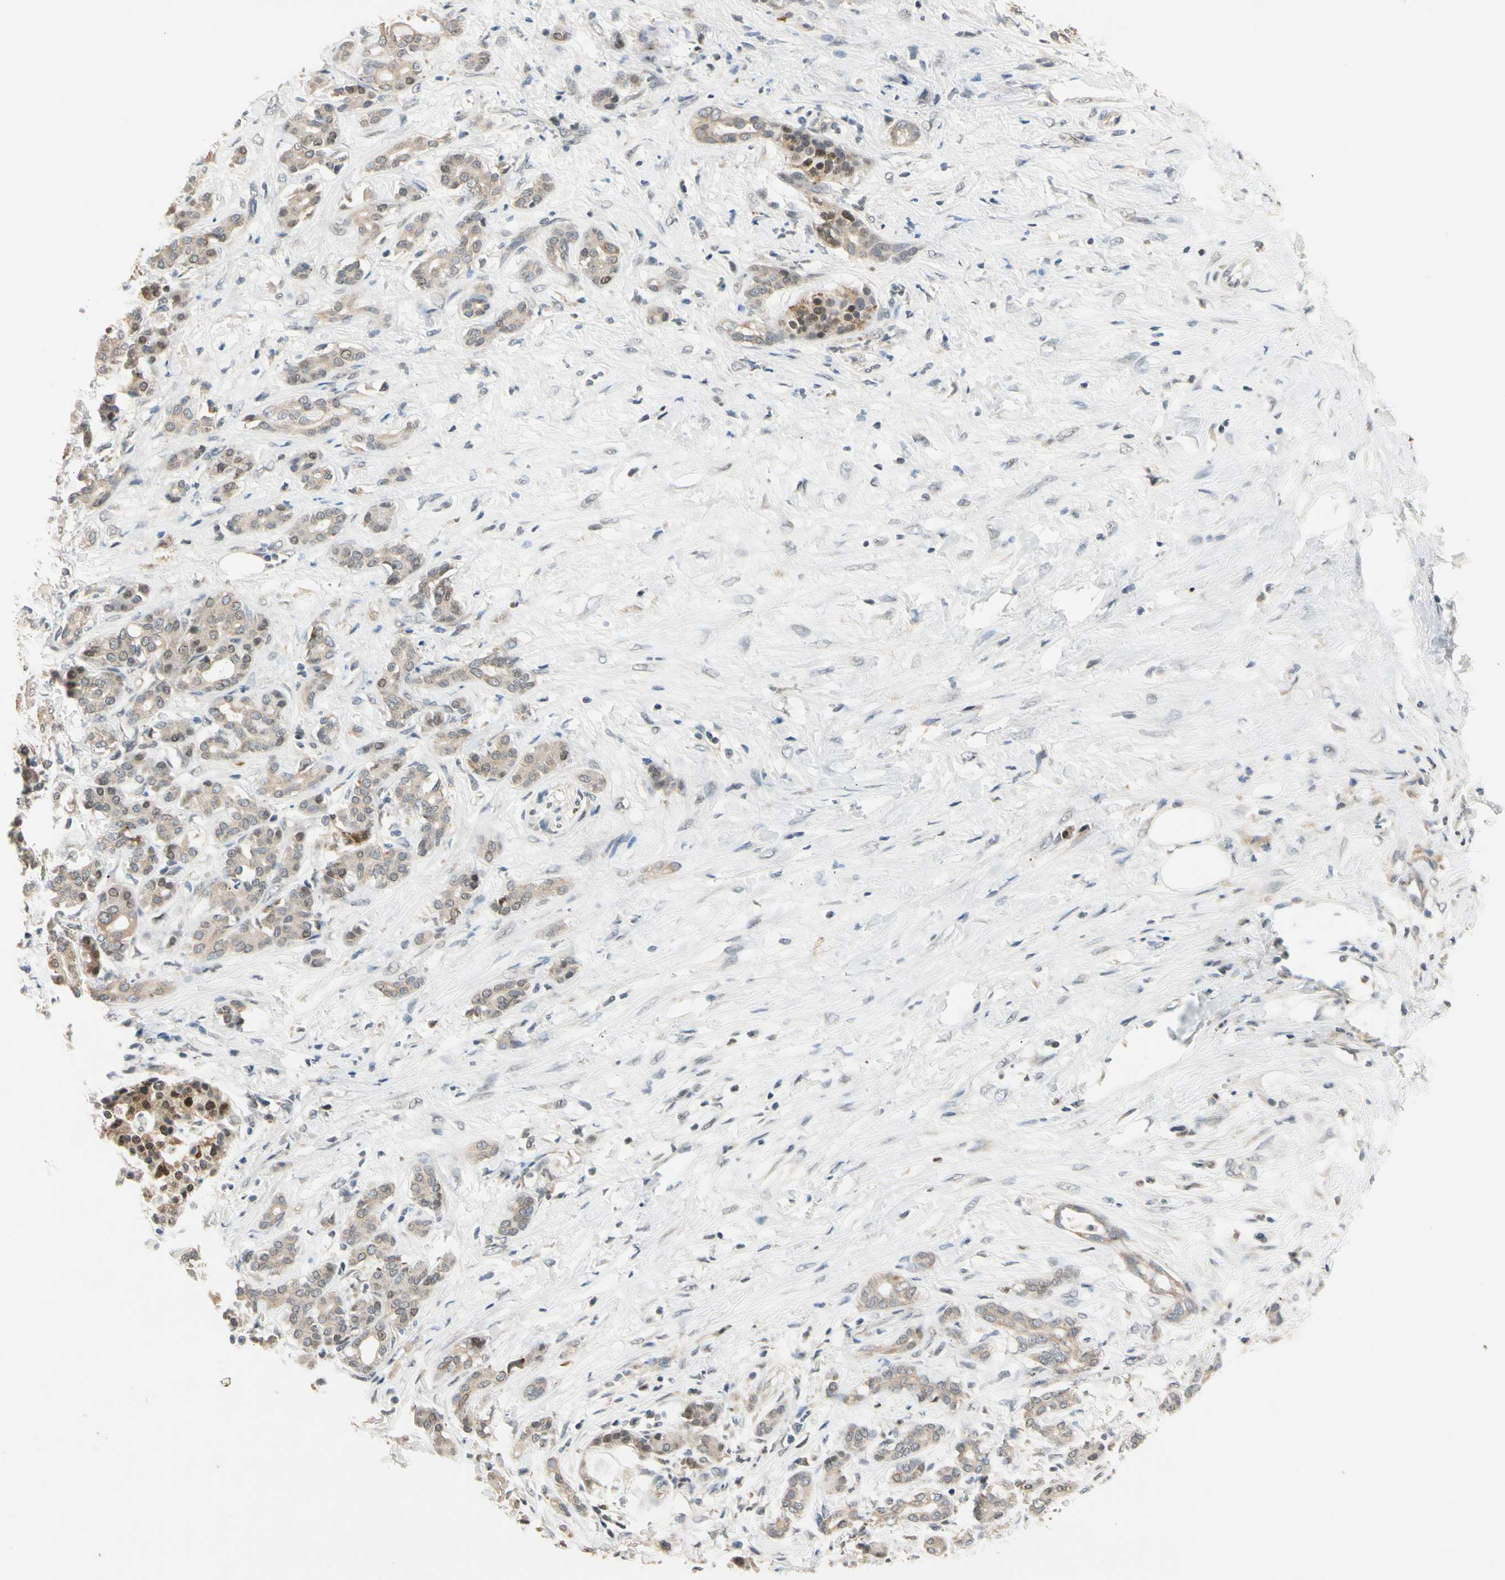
{"staining": {"intensity": "weak", "quantity": ">75%", "location": "cytoplasmic/membranous,nuclear"}, "tissue": "pancreatic cancer", "cell_type": "Tumor cells", "image_type": "cancer", "snomed": [{"axis": "morphology", "description": "Adenocarcinoma, NOS"}, {"axis": "topography", "description": "Pancreas"}], "caption": "Immunohistochemistry micrograph of human pancreatic cancer stained for a protein (brown), which exhibits low levels of weak cytoplasmic/membranous and nuclear expression in about >75% of tumor cells.", "gene": "RIOX2", "patient": {"sex": "male", "age": 41}}